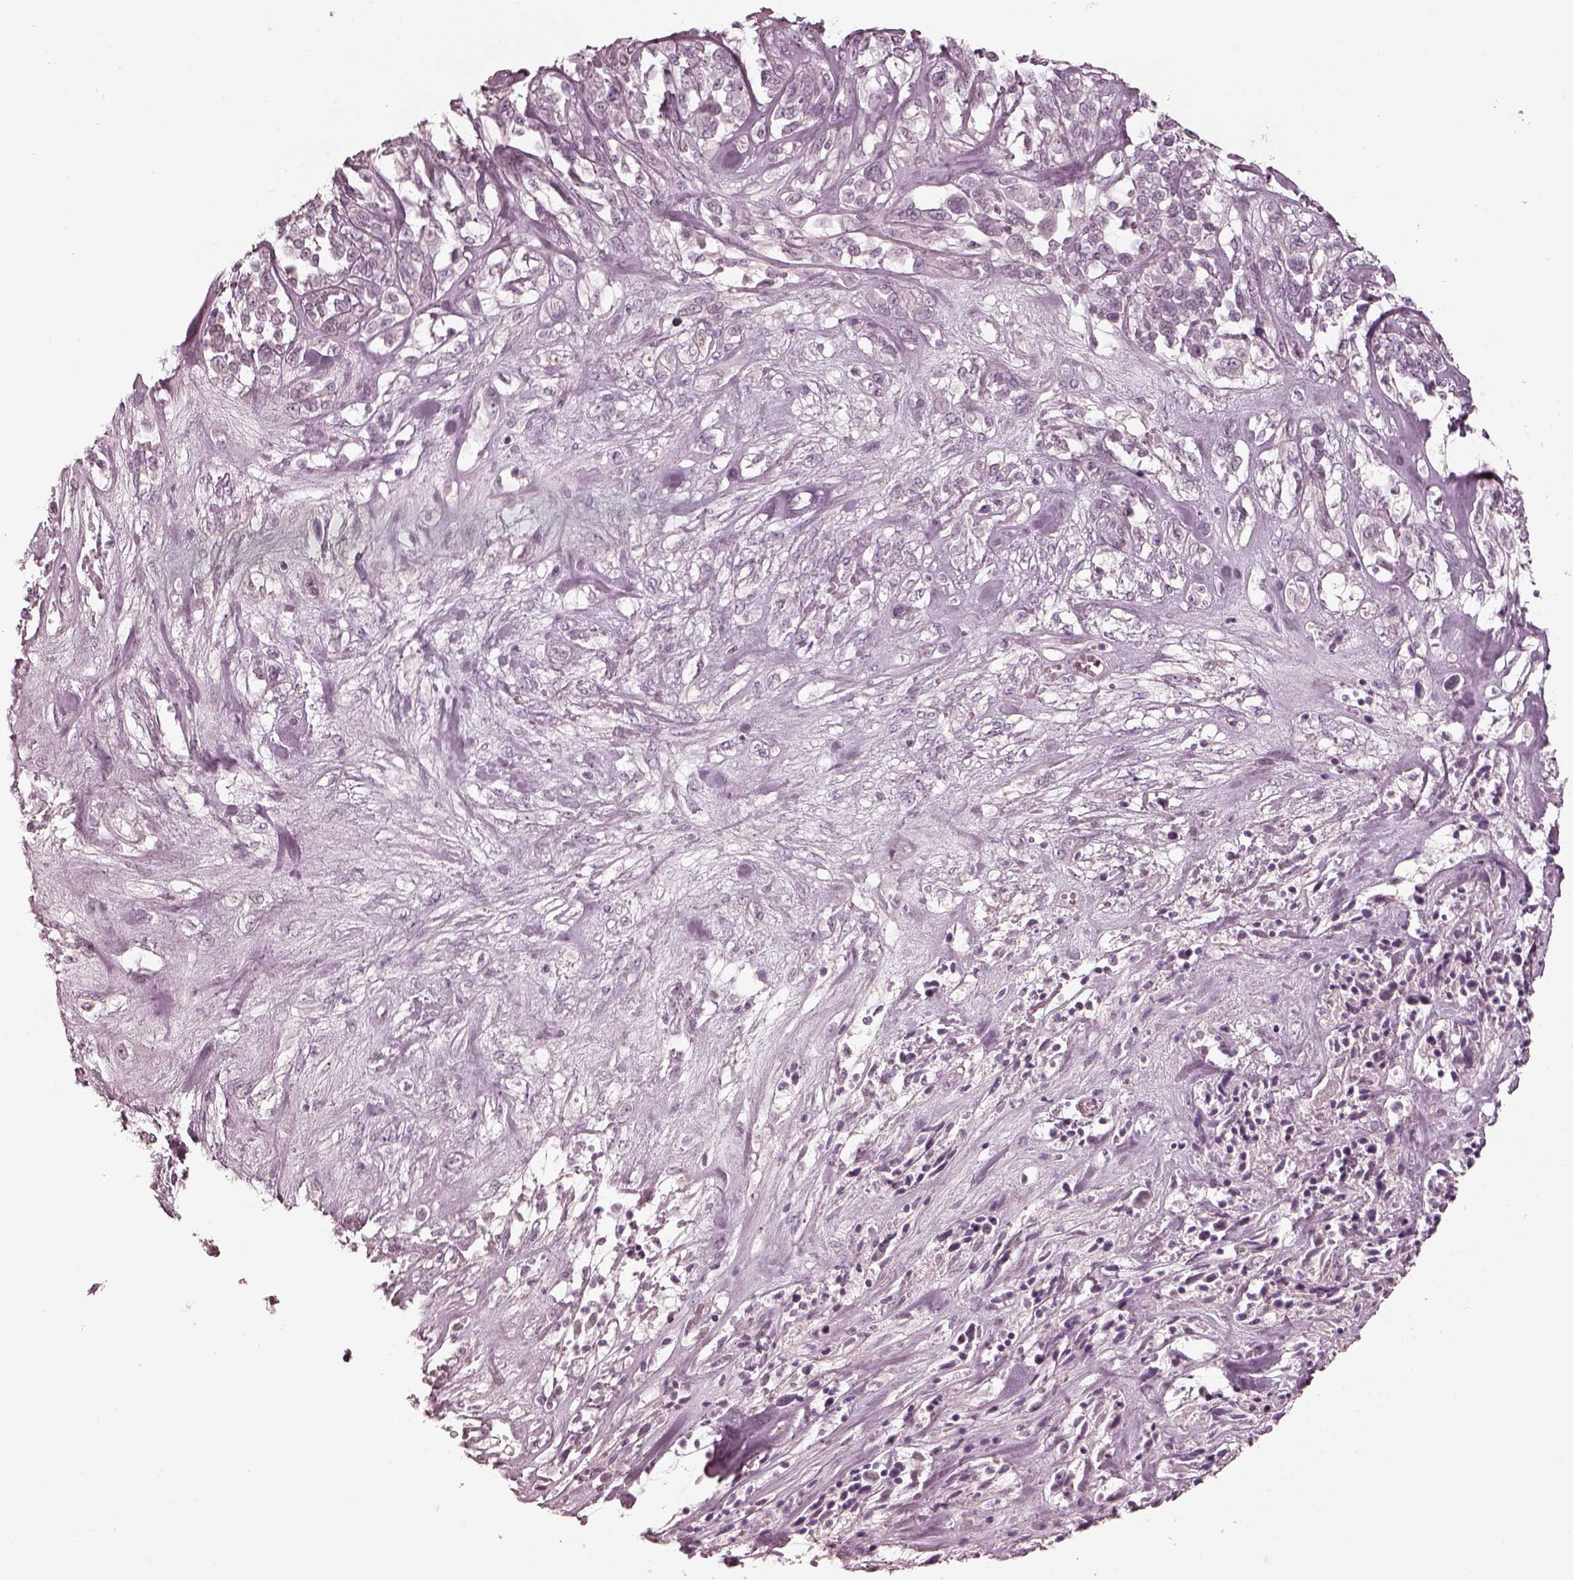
{"staining": {"intensity": "weak", "quantity": "25%-75%", "location": "cytoplasmic/membranous,nuclear"}, "tissue": "melanoma", "cell_type": "Tumor cells", "image_type": "cancer", "snomed": [{"axis": "morphology", "description": "Malignant melanoma, NOS"}, {"axis": "topography", "description": "Skin"}], "caption": "Brown immunohistochemical staining in human melanoma demonstrates weak cytoplasmic/membranous and nuclear expression in about 25%-75% of tumor cells.", "gene": "ADRB3", "patient": {"sex": "female", "age": 91}}